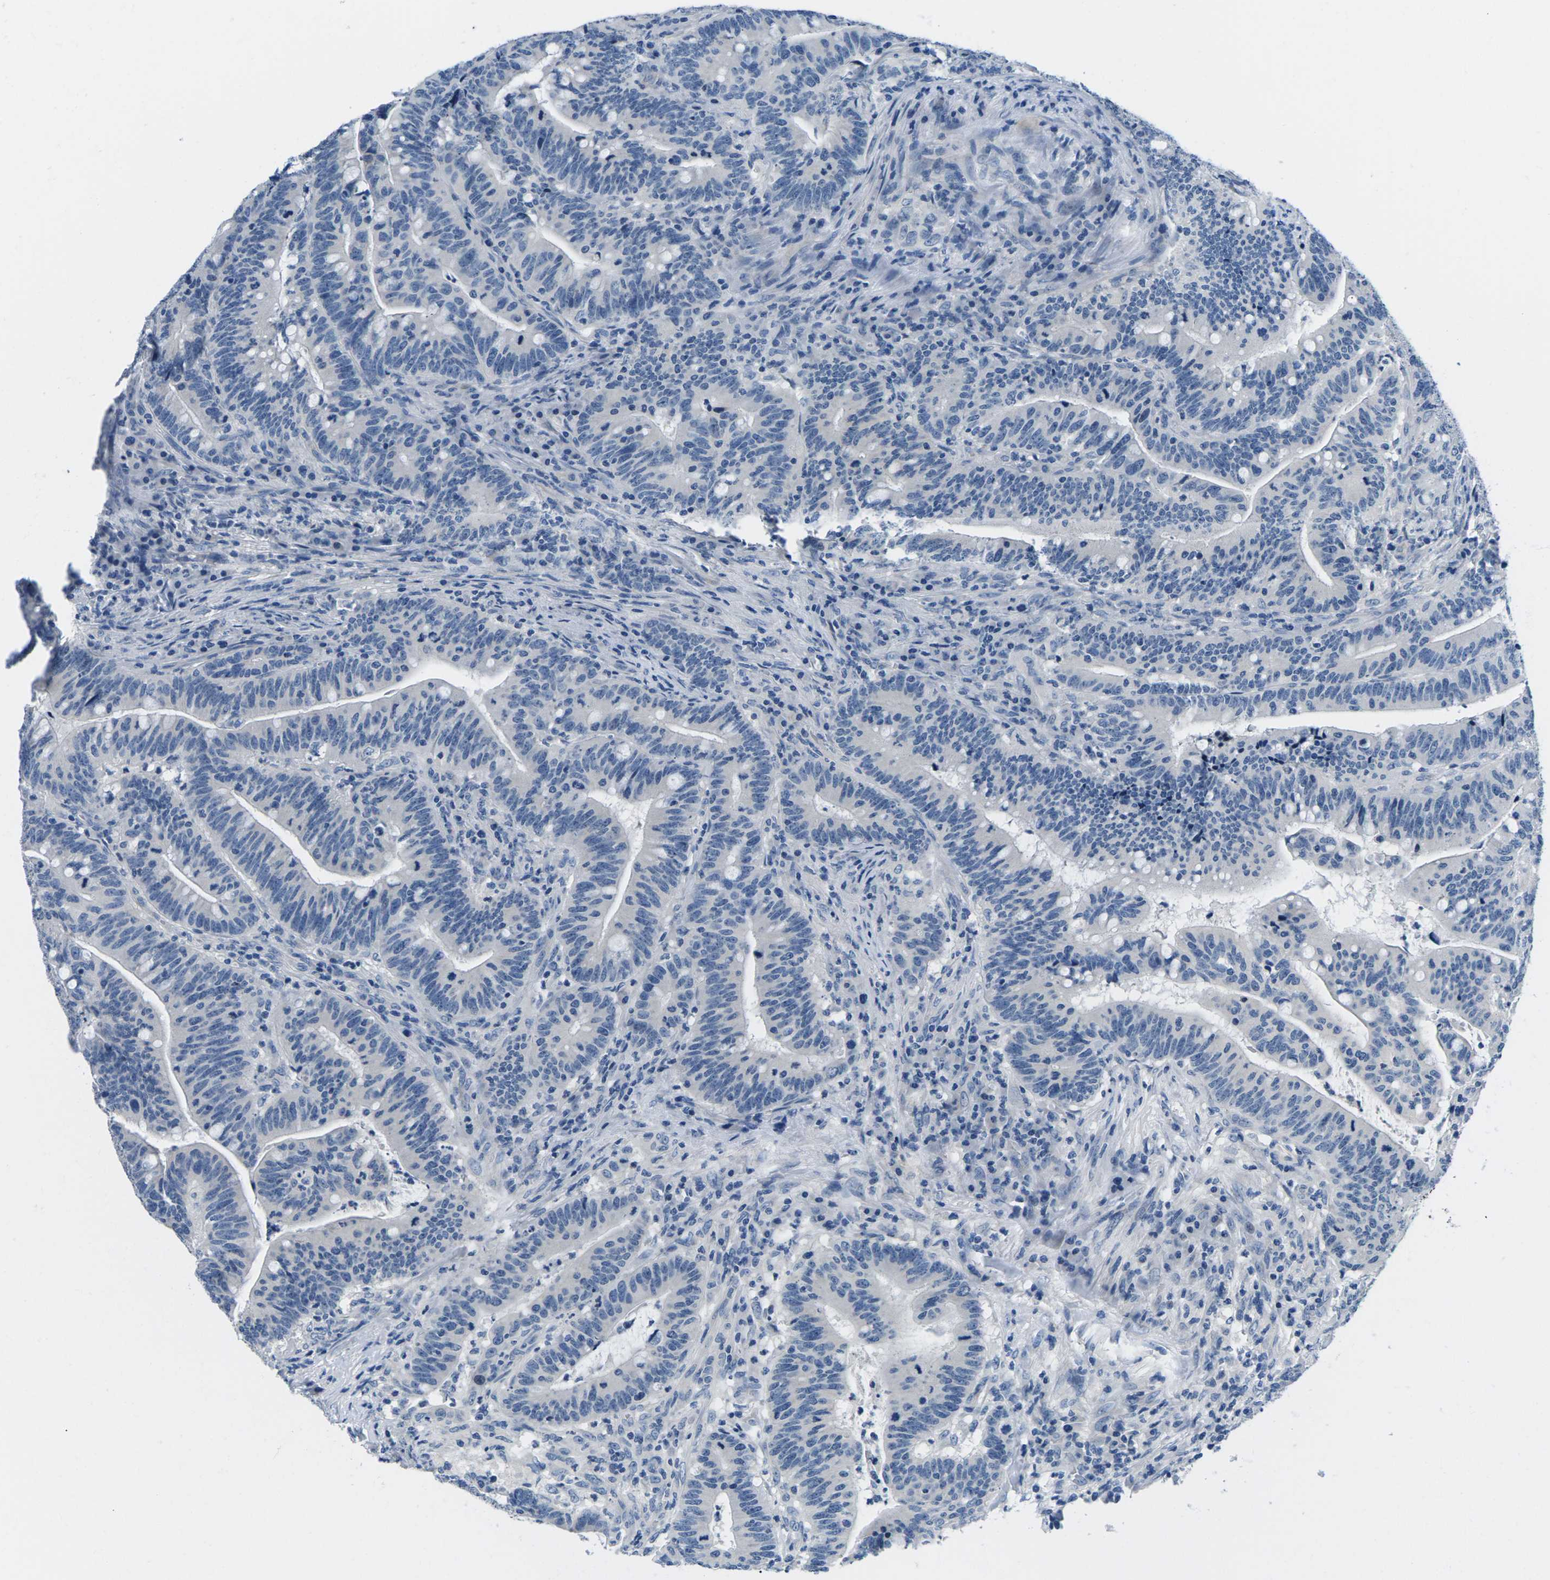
{"staining": {"intensity": "negative", "quantity": "none", "location": "none"}, "tissue": "colorectal cancer", "cell_type": "Tumor cells", "image_type": "cancer", "snomed": [{"axis": "morphology", "description": "Normal tissue, NOS"}, {"axis": "morphology", "description": "Adenocarcinoma, NOS"}, {"axis": "topography", "description": "Colon"}], "caption": "Immunohistochemistry (IHC) photomicrograph of human colorectal adenocarcinoma stained for a protein (brown), which reveals no expression in tumor cells.", "gene": "TSPAN2", "patient": {"sex": "female", "age": 66}}